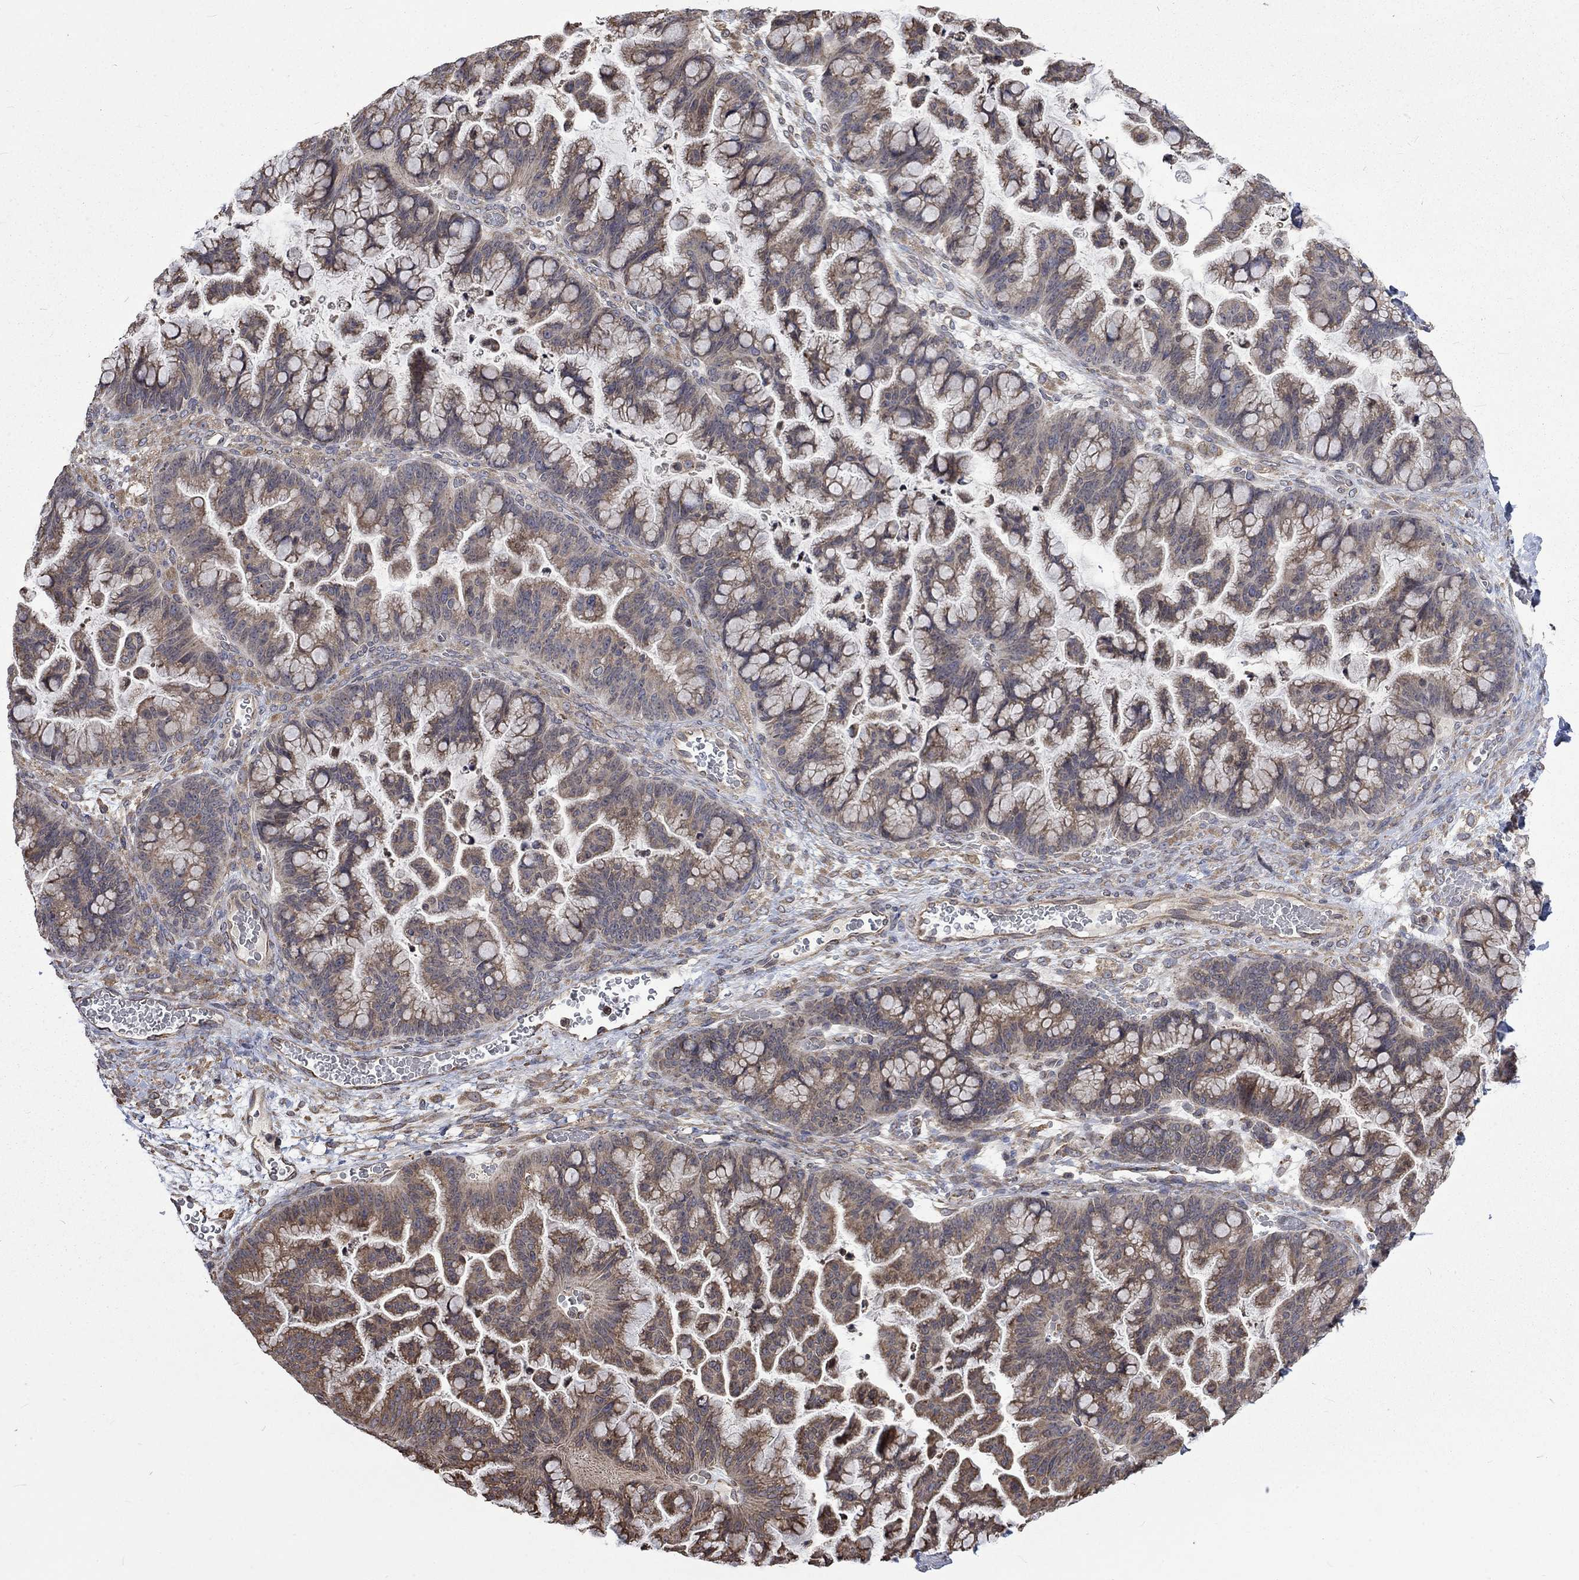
{"staining": {"intensity": "weak", "quantity": ">75%", "location": "cytoplasmic/membranous"}, "tissue": "ovarian cancer", "cell_type": "Tumor cells", "image_type": "cancer", "snomed": [{"axis": "morphology", "description": "Cystadenocarcinoma, mucinous, NOS"}, {"axis": "topography", "description": "Ovary"}], "caption": "Immunohistochemical staining of ovarian cancer shows weak cytoplasmic/membranous protein positivity in approximately >75% of tumor cells.", "gene": "ESRRA", "patient": {"sex": "female", "age": 67}}